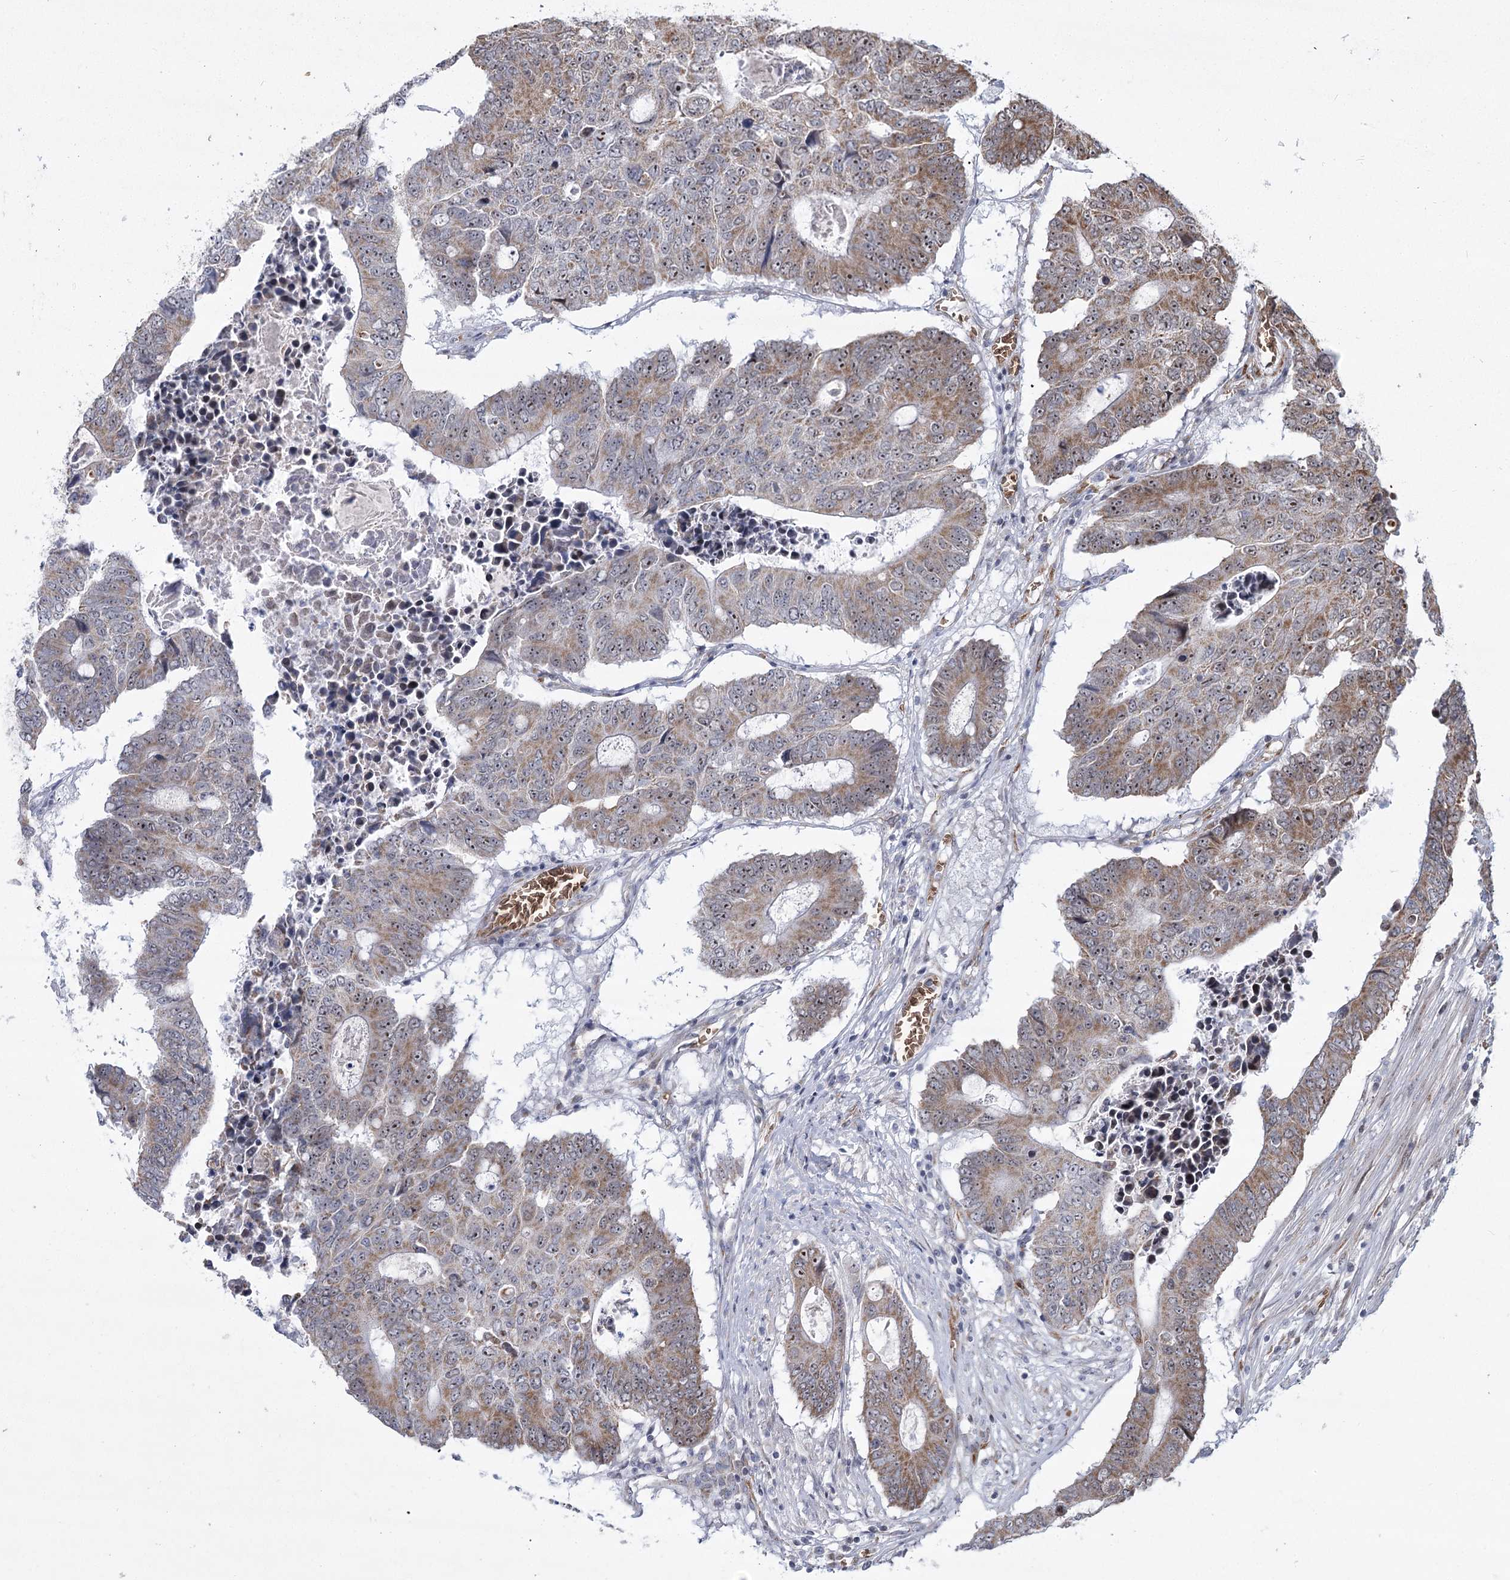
{"staining": {"intensity": "moderate", "quantity": ">75%", "location": "cytoplasmic/membranous,nuclear"}, "tissue": "colorectal cancer", "cell_type": "Tumor cells", "image_type": "cancer", "snomed": [{"axis": "morphology", "description": "Adenocarcinoma, NOS"}, {"axis": "topography", "description": "Colon"}], "caption": "Adenocarcinoma (colorectal) was stained to show a protein in brown. There is medium levels of moderate cytoplasmic/membranous and nuclear staining in approximately >75% of tumor cells. The staining was performed using DAB to visualize the protein expression in brown, while the nuclei were stained in blue with hematoxylin (Magnification: 20x).", "gene": "NSMCE4A", "patient": {"sex": "male", "age": 87}}